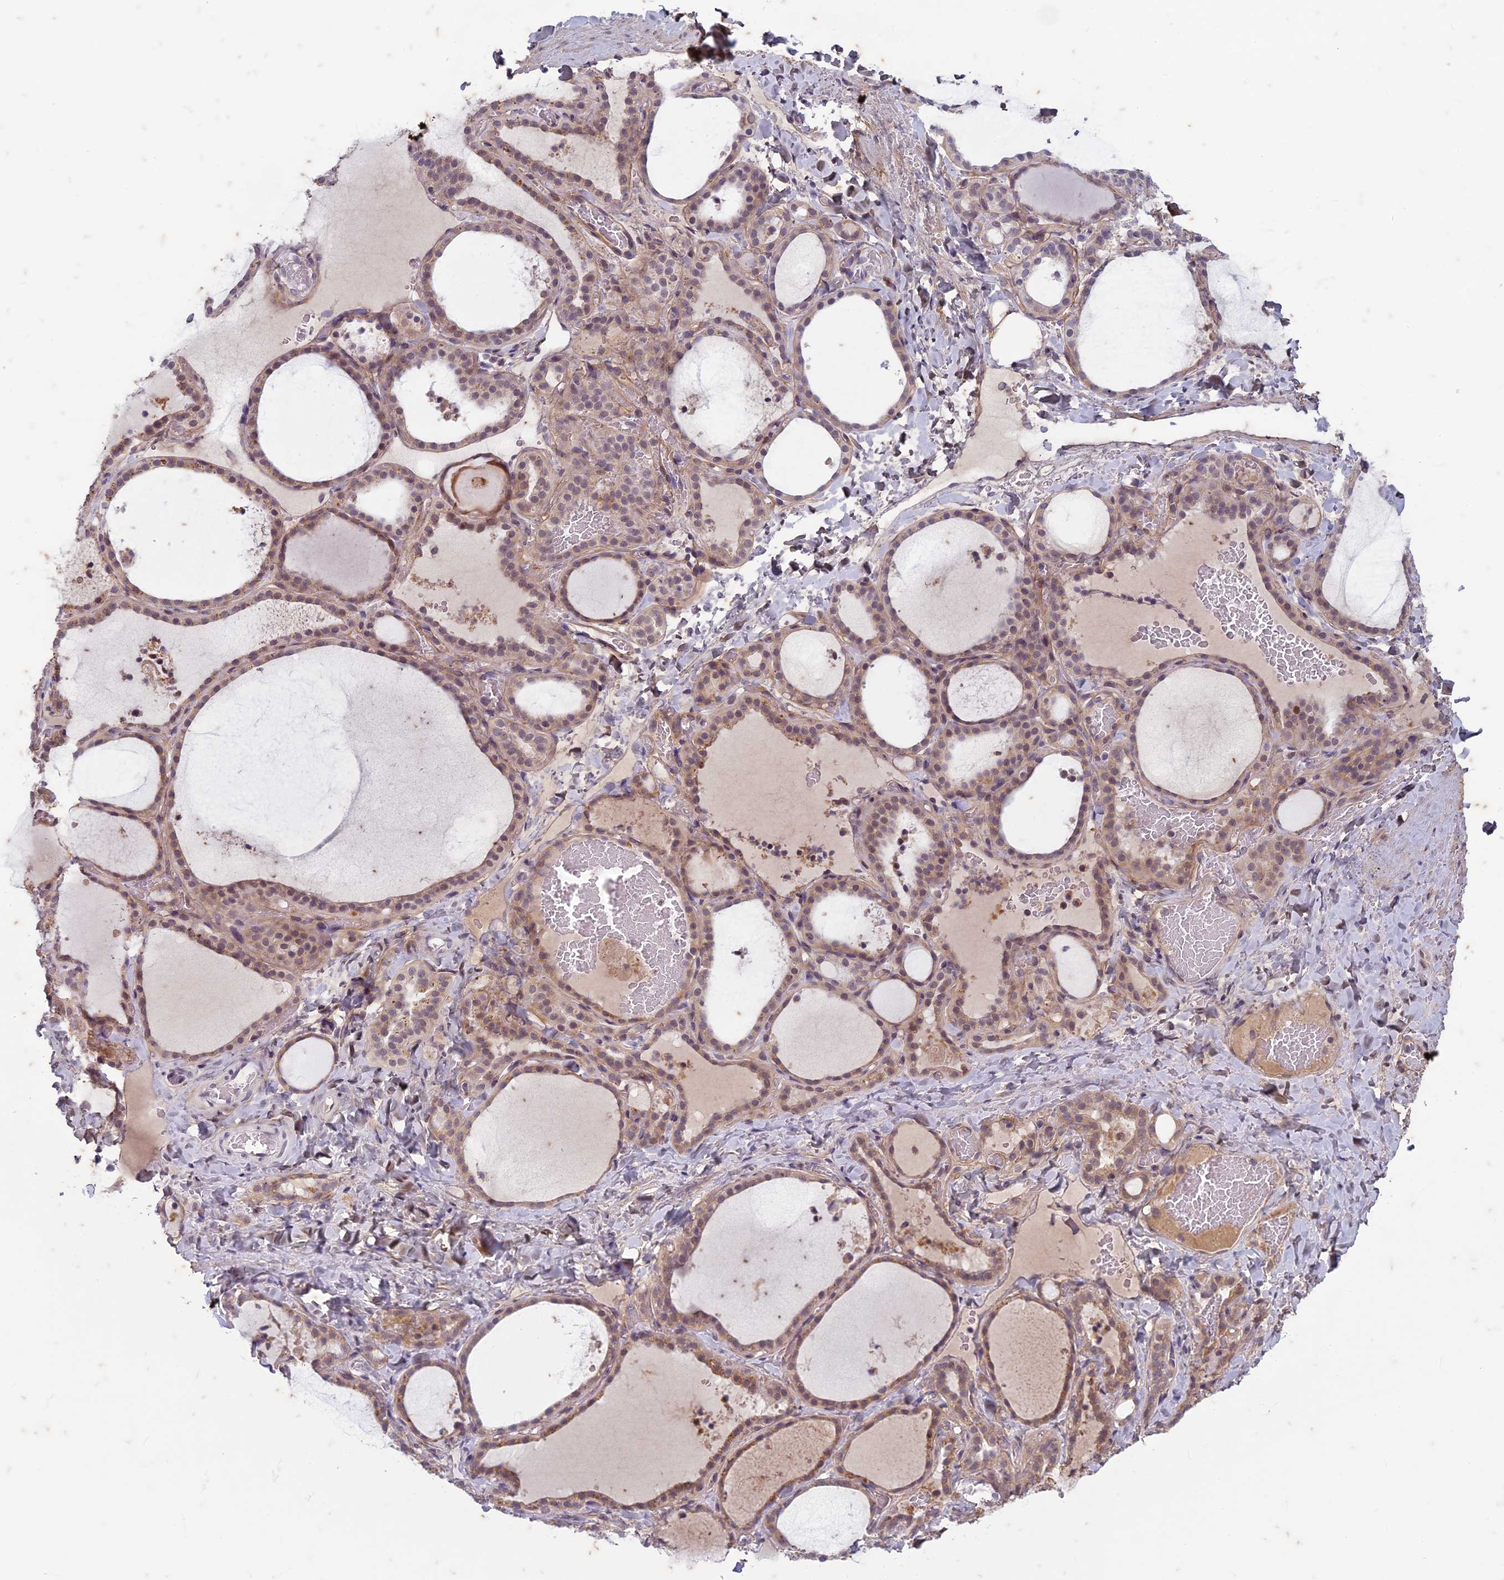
{"staining": {"intensity": "weak", "quantity": ">75%", "location": "cytoplasmic/membranous,nuclear"}, "tissue": "thyroid gland", "cell_type": "Glandular cells", "image_type": "normal", "snomed": [{"axis": "morphology", "description": "Normal tissue, NOS"}, {"axis": "topography", "description": "Thyroid gland"}], "caption": "Weak cytoplasmic/membranous,nuclear protein expression is present in about >75% of glandular cells in thyroid gland. Immunohistochemistry (ihc) stains the protein of interest in brown and the nuclei are stained blue.", "gene": "PABPN1L", "patient": {"sex": "female", "age": 22}}